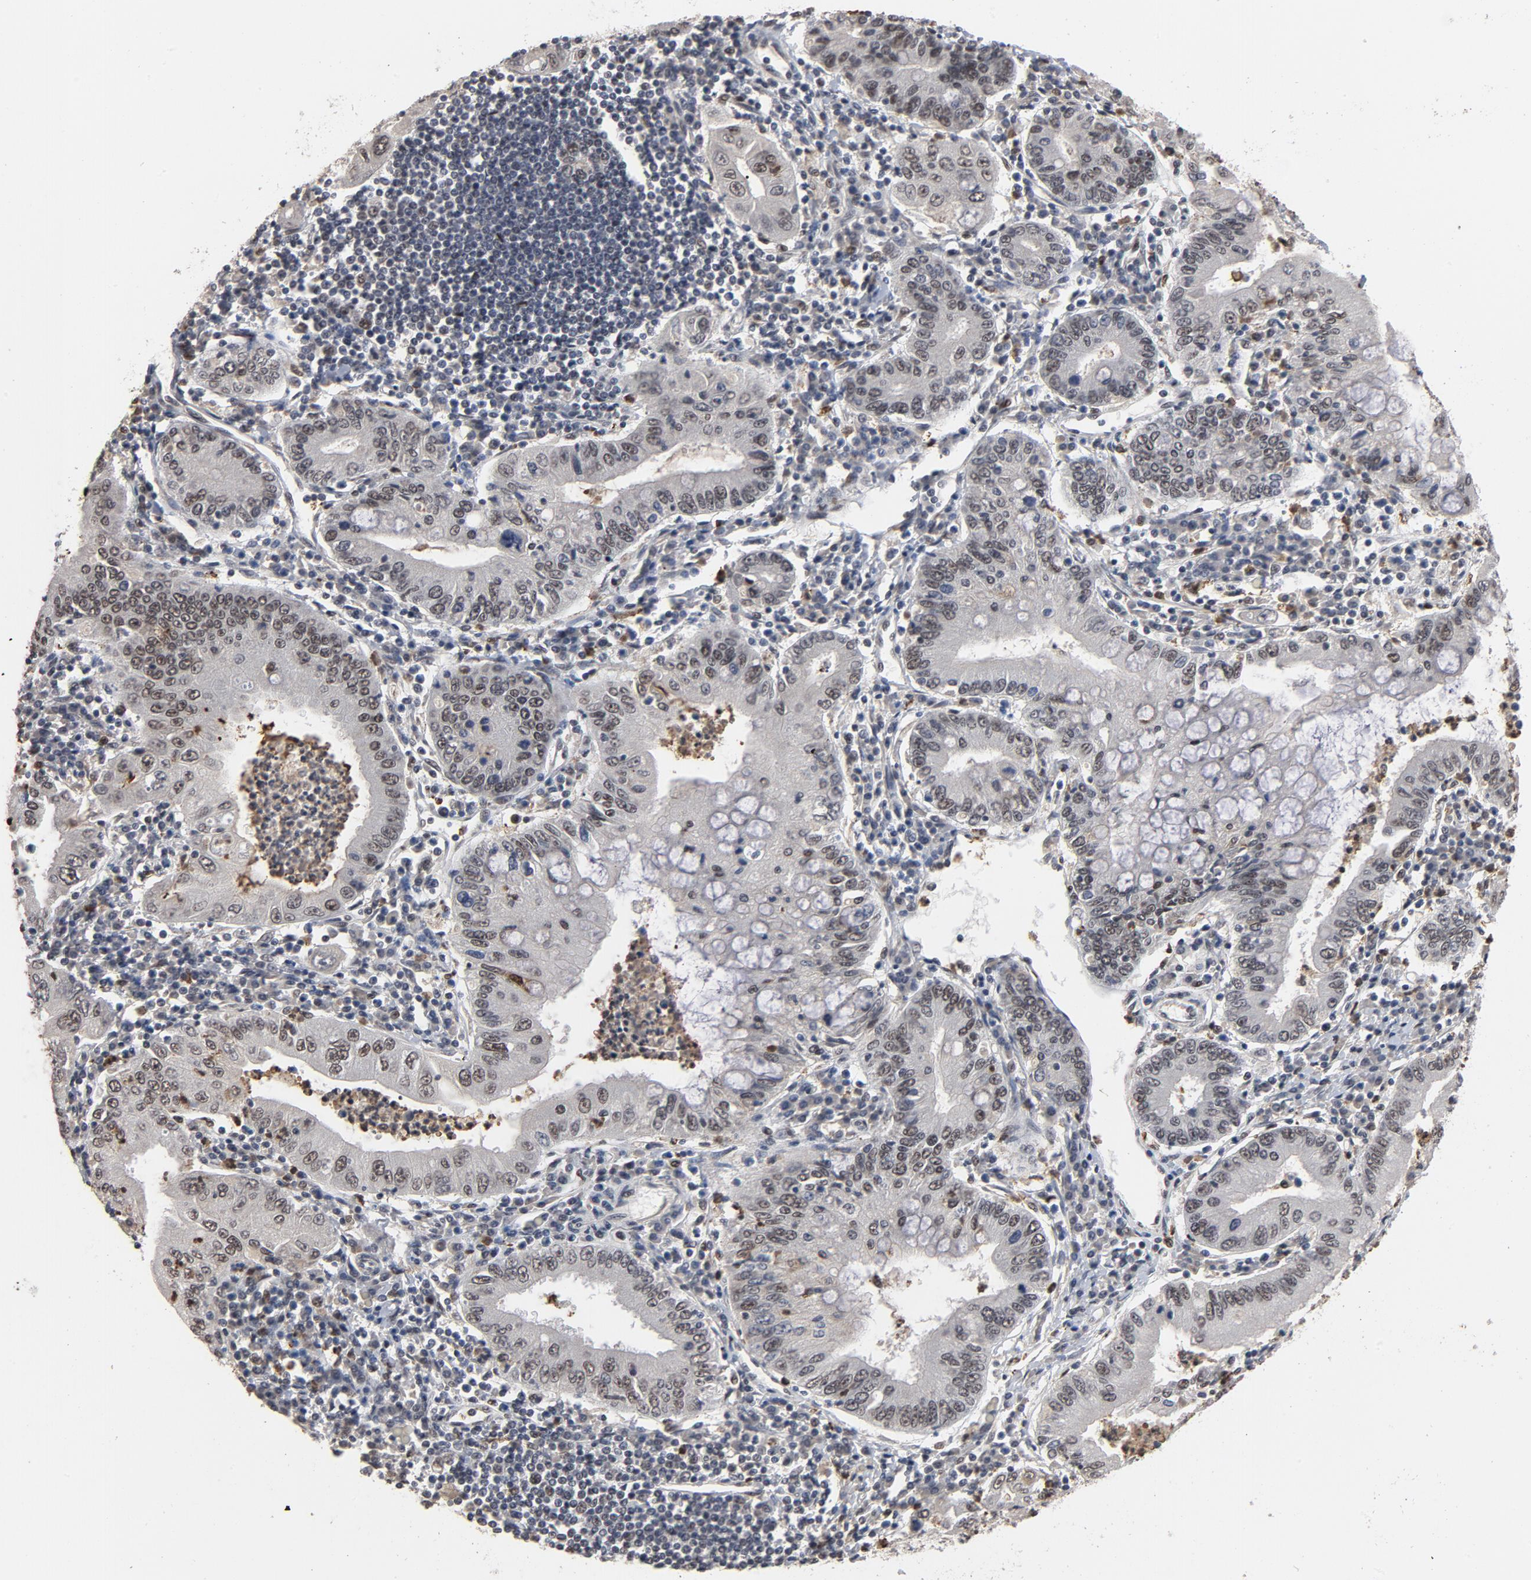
{"staining": {"intensity": "weak", "quantity": "<25%", "location": "nuclear"}, "tissue": "stomach cancer", "cell_type": "Tumor cells", "image_type": "cancer", "snomed": [{"axis": "morphology", "description": "Normal tissue, NOS"}, {"axis": "morphology", "description": "Adenocarcinoma, NOS"}, {"axis": "topography", "description": "Esophagus"}, {"axis": "topography", "description": "Stomach, upper"}, {"axis": "topography", "description": "Peripheral nerve tissue"}], "caption": "This is an immunohistochemistry photomicrograph of adenocarcinoma (stomach). There is no positivity in tumor cells.", "gene": "RTL5", "patient": {"sex": "male", "age": 62}}